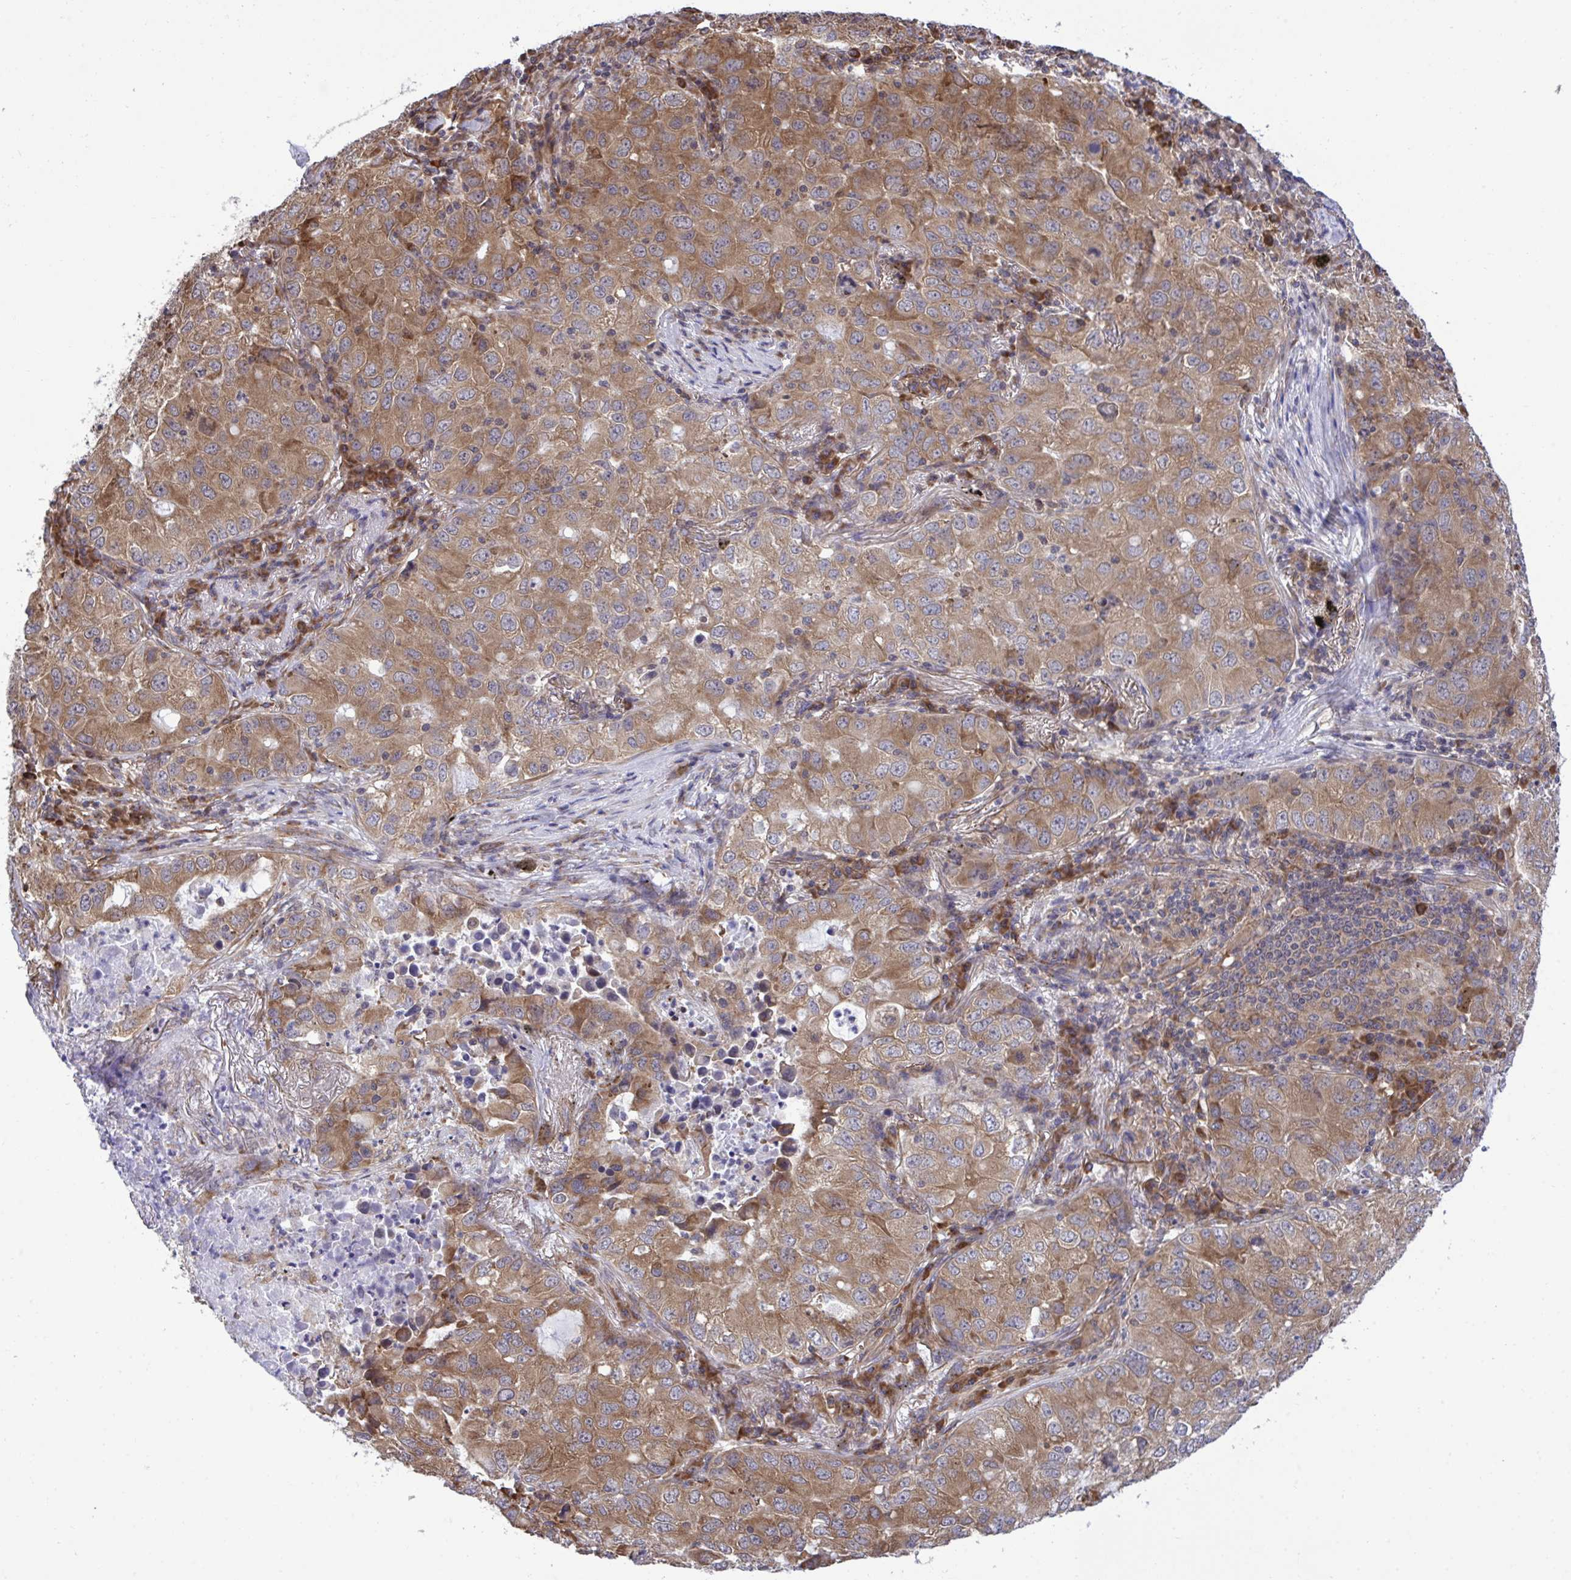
{"staining": {"intensity": "moderate", "quantity": ">75%", "location": "cytoplasmic/membranous"}, "tissue": "lung cancer", "cell_type": "Tumor cells", "image_type": "cancer", "snomed": [{"axis": "morphology", "description": "Normal morphology"}, {"axis": "morphology", "description": "Adenocarcinoma, NOS"}, {"axis": "topography", "description": "Lymph node"}, {"axis": "topography", "description": "Lung"}], "caption": "The micrograph demonstrates immunohistochemical staining of lung cancer (adenocarcinoma). There is moderate cytoplasmic/membranous staining is present in about >75% of tumor cells.", "gene": "RPS15", "patient": {"sex": "female", "age": 51}}